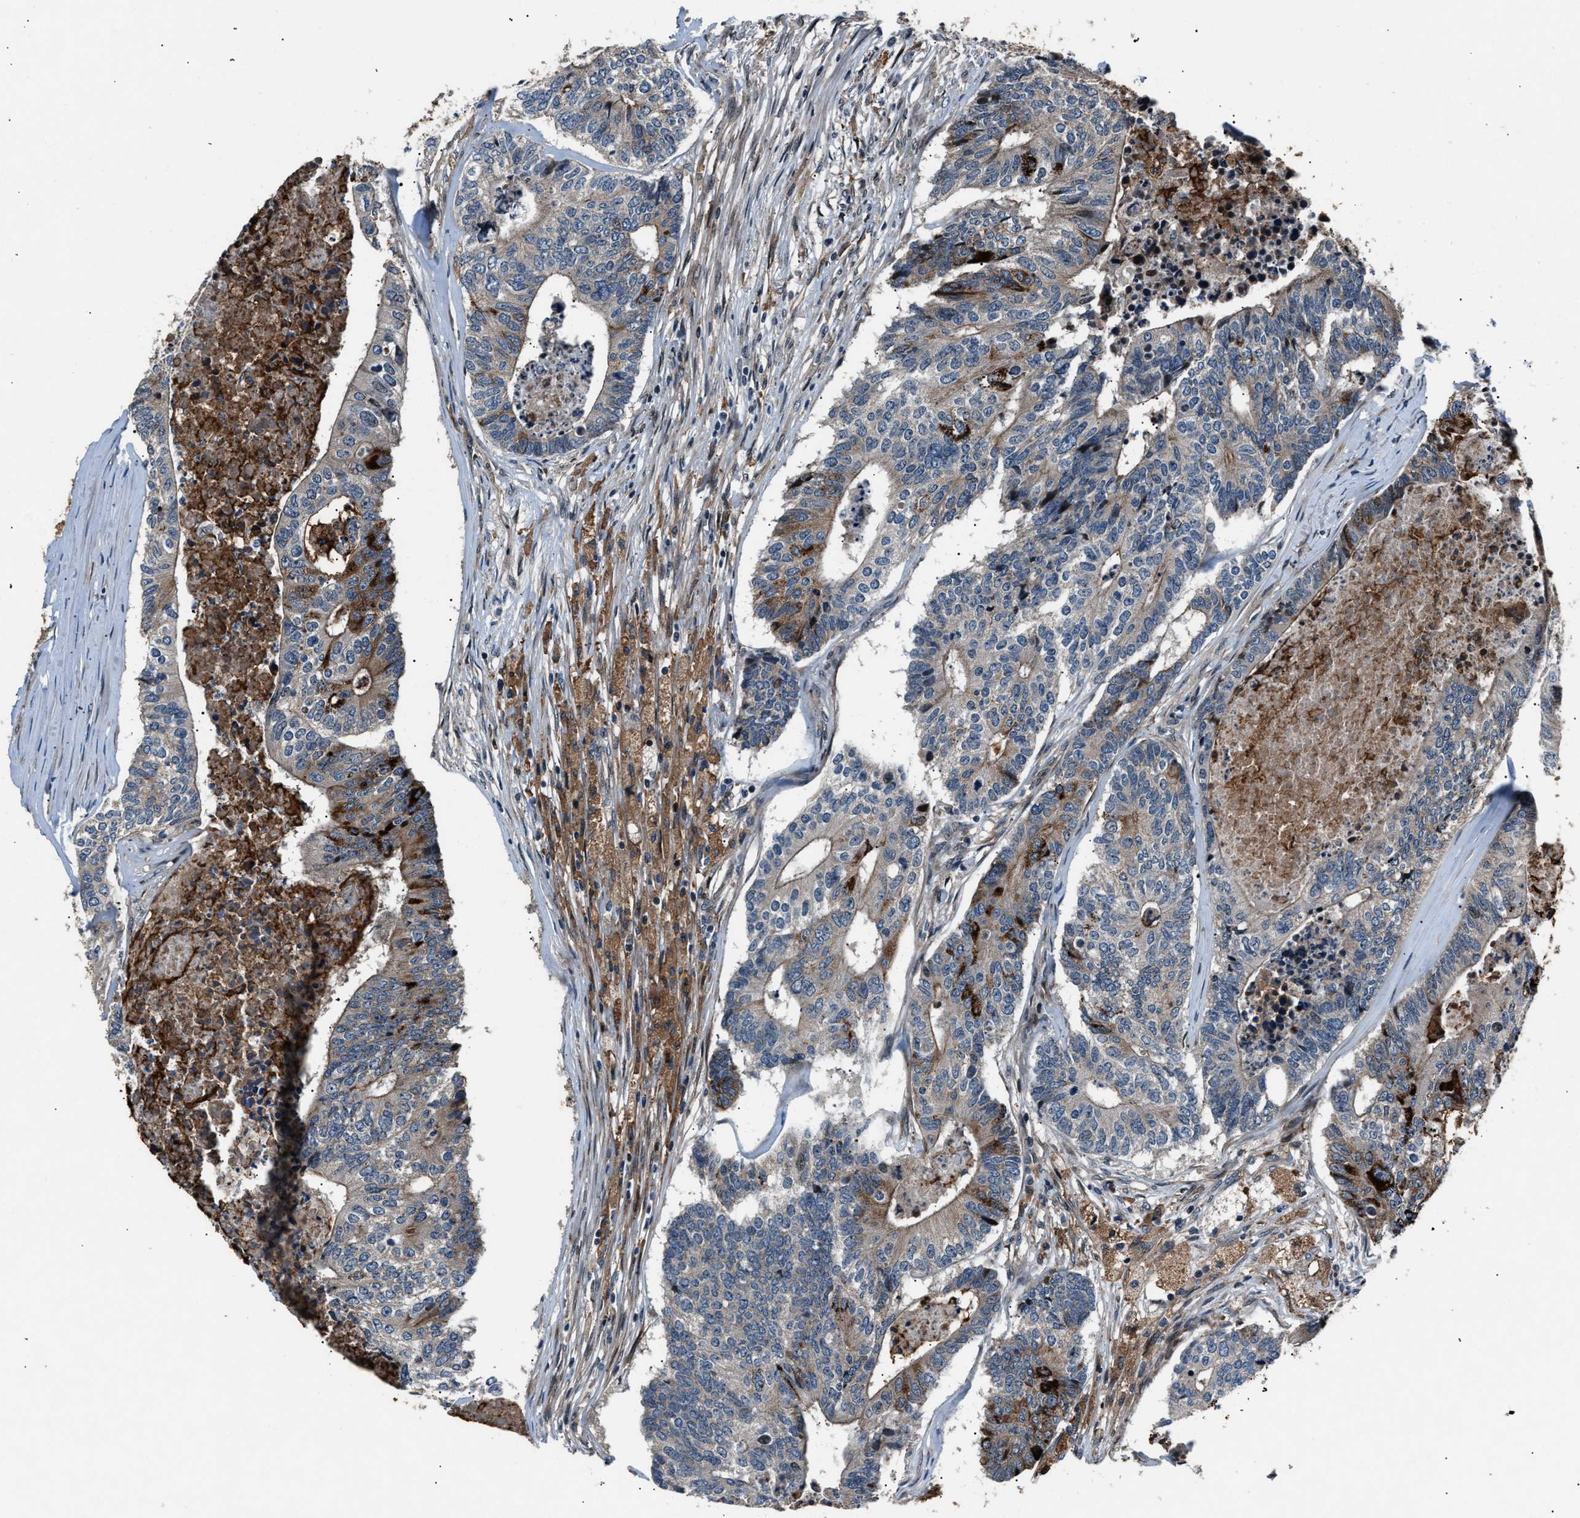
{"staining": {"intensity": "strong", "quantity": "<25%", "location": "cytoplasmic/membranous"}, "tissue": "colorectal cancer", "cell_type": "Tumor cells", "image_type": "cancer", "snomed": [{"axis": "morphology", "description": "Adenocarcinoma, NOS"}, {"axis": "topography", "description": "Colon"}], "caption": "Immunohistochemical staining of colorectal adenocarcinoma reveals medium levels of strong cytoplasmic/membranous protein positivity in about <25% of tumor cells.", "gene": "DYNC2I1", "patient": {"sex": "female", "age": 67}}